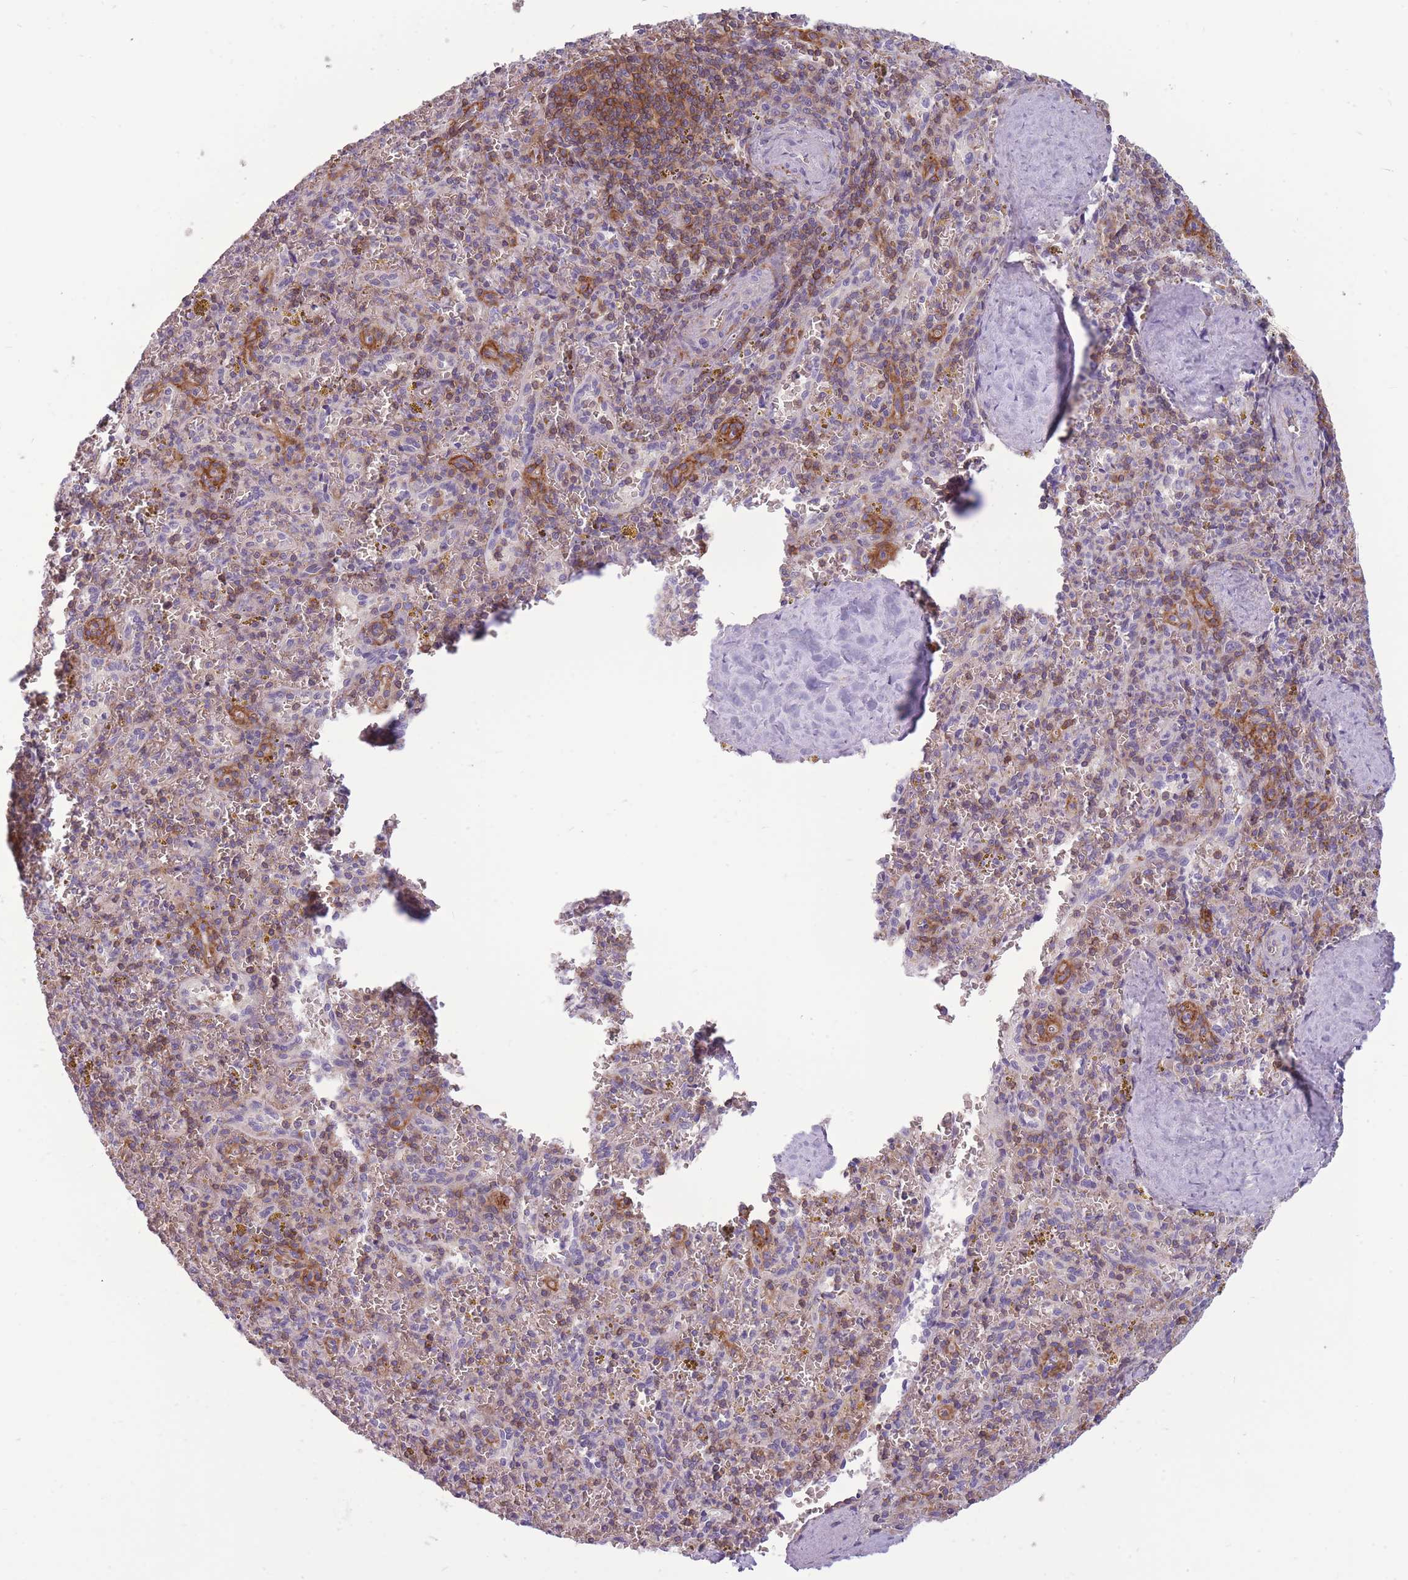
{"staining": {"intensity": "weak", "quantity": "<25%", "location": "cytoplasmic/membranous"}, "tissue": "spleen", "cell_type": "Cells in red pulp", "image_type": "normal", "snomed": [{"axis": "morphology", "description": "Normal tissue, NOS"}, {"axis": "topography", "description": "Spleen"}], "caption": "Protein analysis of normal spleen demonstrates no significant positivity in cells in red pulp.", "gene": "ADD1", "patient": {"sex": "male", "age": 57}}